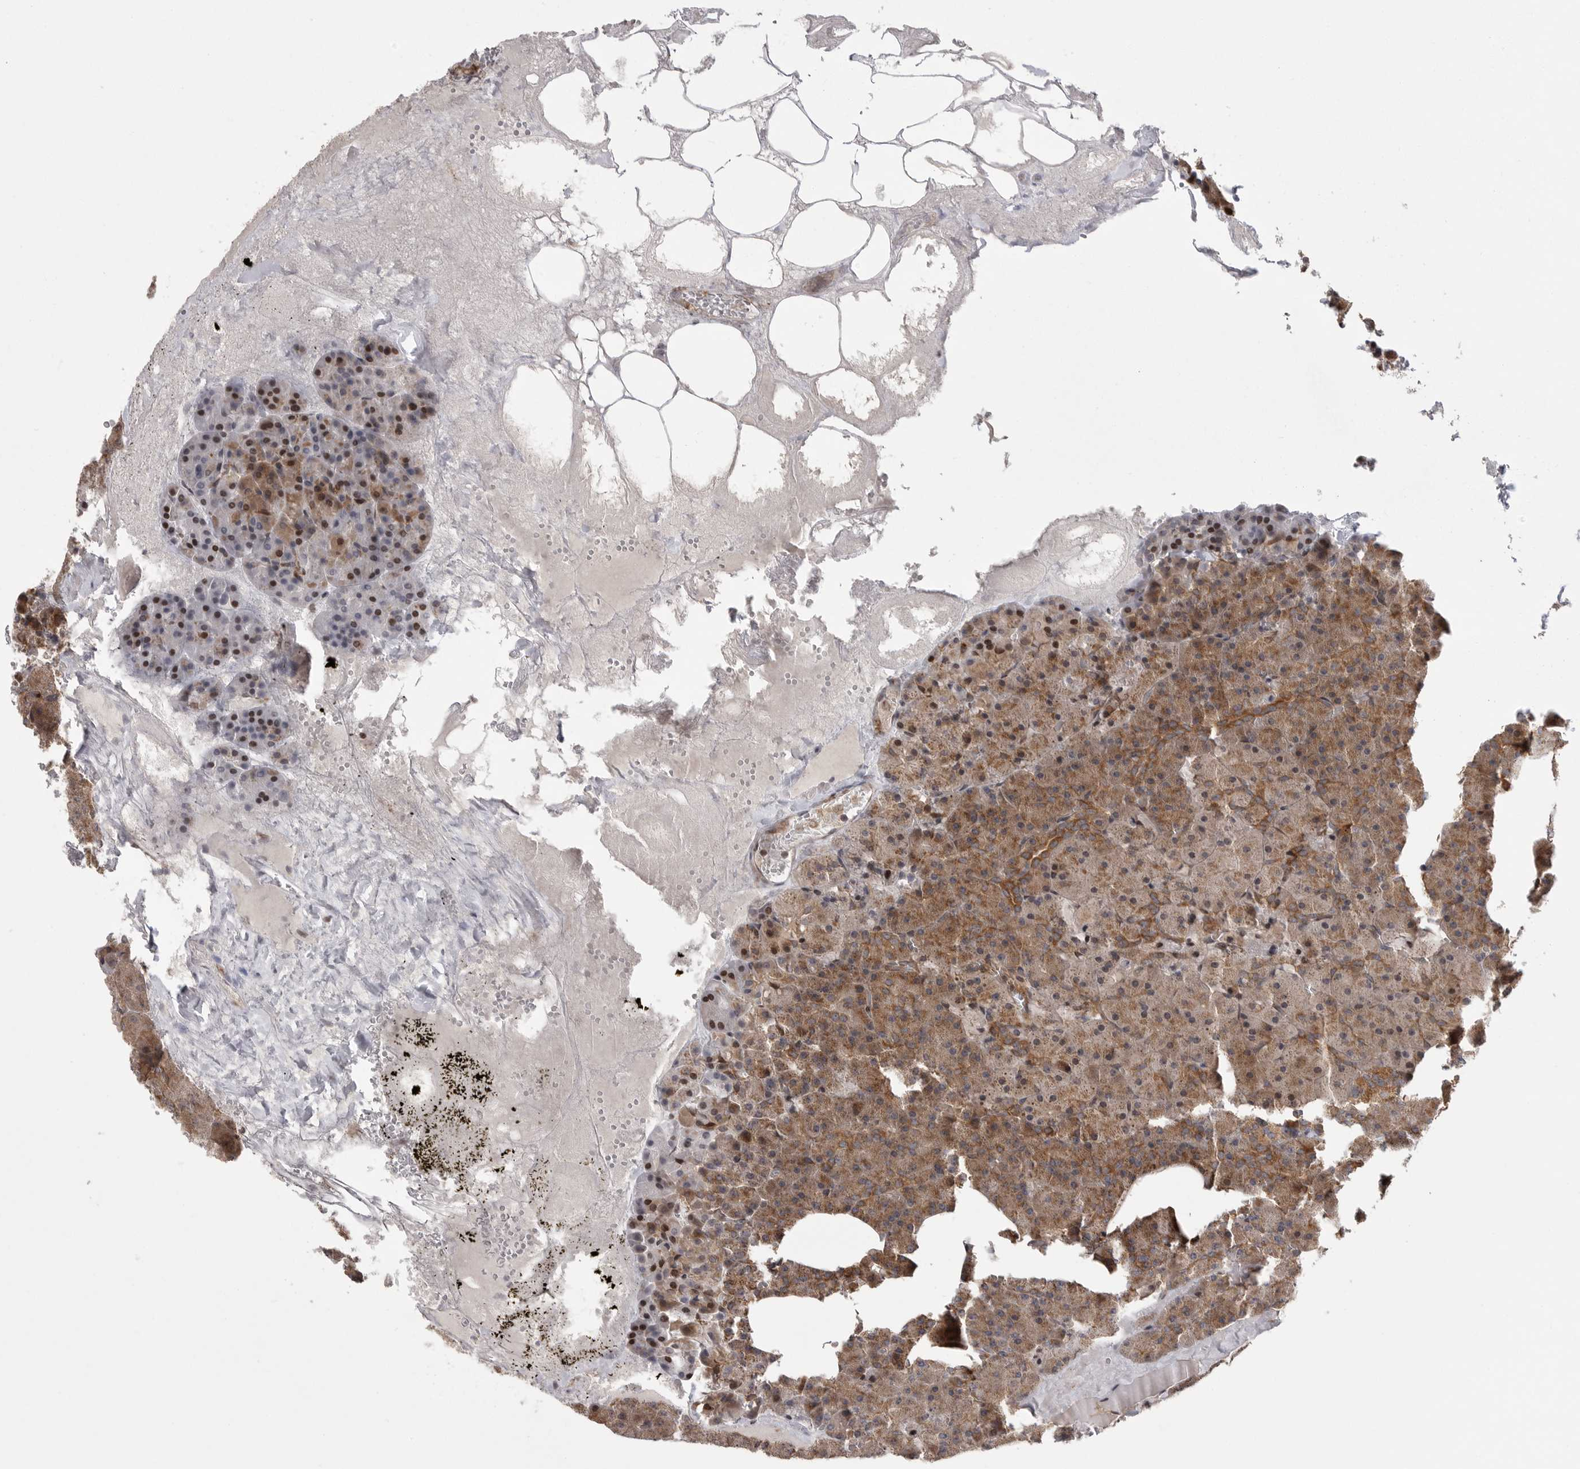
{"staining": {"intensity": "moderate", "quantity": ">75%", "location": "cytoplasmic/membranous,nuclear"}, "tissue": "pancreas", "cell_type": "Exocrine glandular cells", "image_type": "normal", "snomed": [{"axis": "morphology", "description": "Normal tissue, NOS"}, {"axis": "morphology", "description": "Carcinoid, malignant, NOS"}, {"axis": "topography", "description": "Pancreas"}], "caption": "This histopathology image reveals immunohistochemistry (IHC) staining of unremarkable human pancreas, with medium moderate cytoplasmic/membranous,nuclear expression in approximately >75% of exocrine glandular cells.", "gene": "OXR1", "patient": {"sex": "female", "age": 35}}